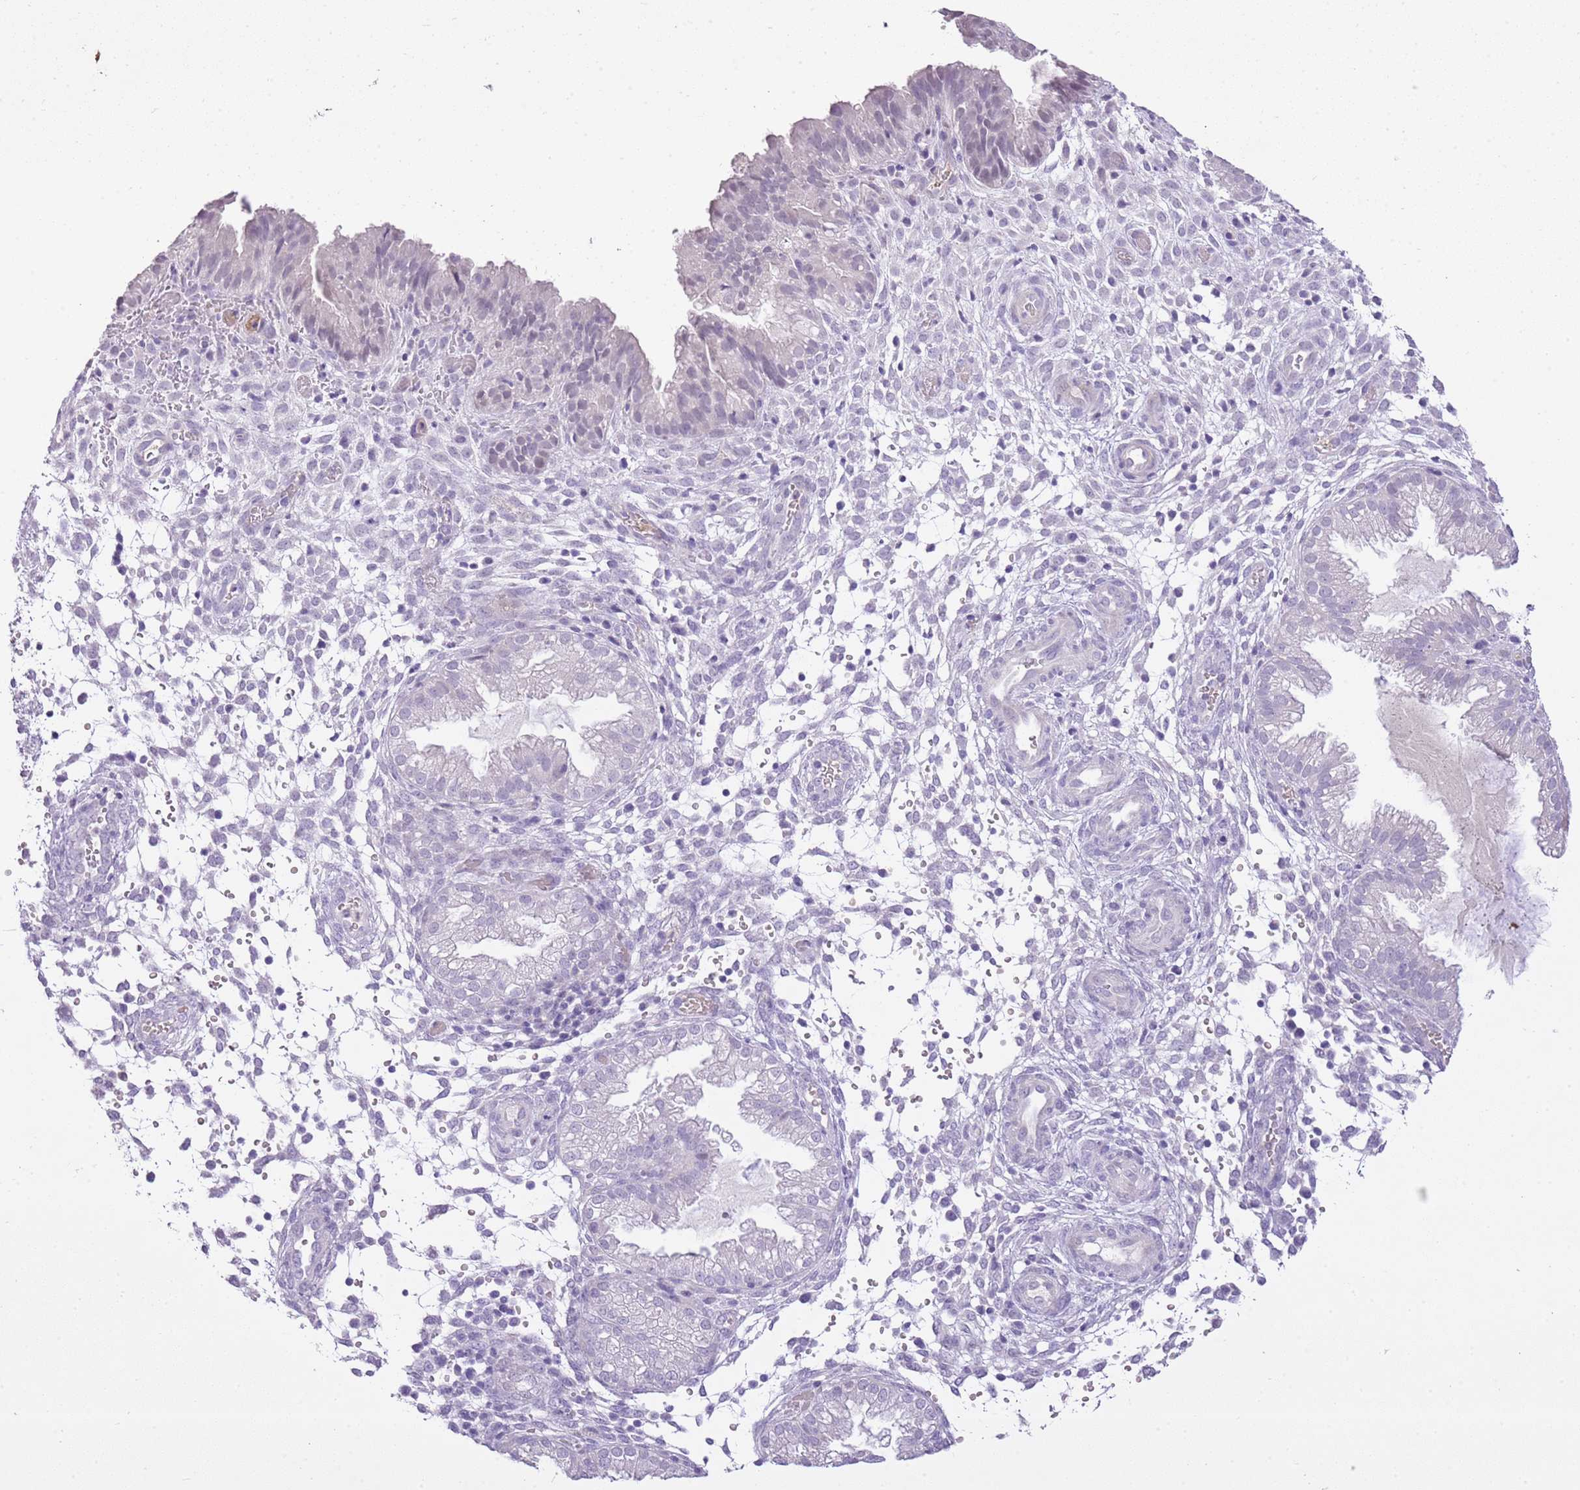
{"staining": {"intensity": "negative", "quantity": "none", "location": "none"}, "tissue": "endometrium", "cell_type": "Cells in endometrial stroma", "image_type": "normal", "snomed": [{"axis": "morphology", "description": "Normal tissue, NOS"}, {"axis": "topography", "description": "Endometrium"}], "caption": "DAB (3,3'-diaminobenzidine) immunohistochemical staining of benign human endometrium shows no significant expression in cells in endometrial stroma.", "gene": "XPO7", "patient": {"sex": "female", "age": 33}}